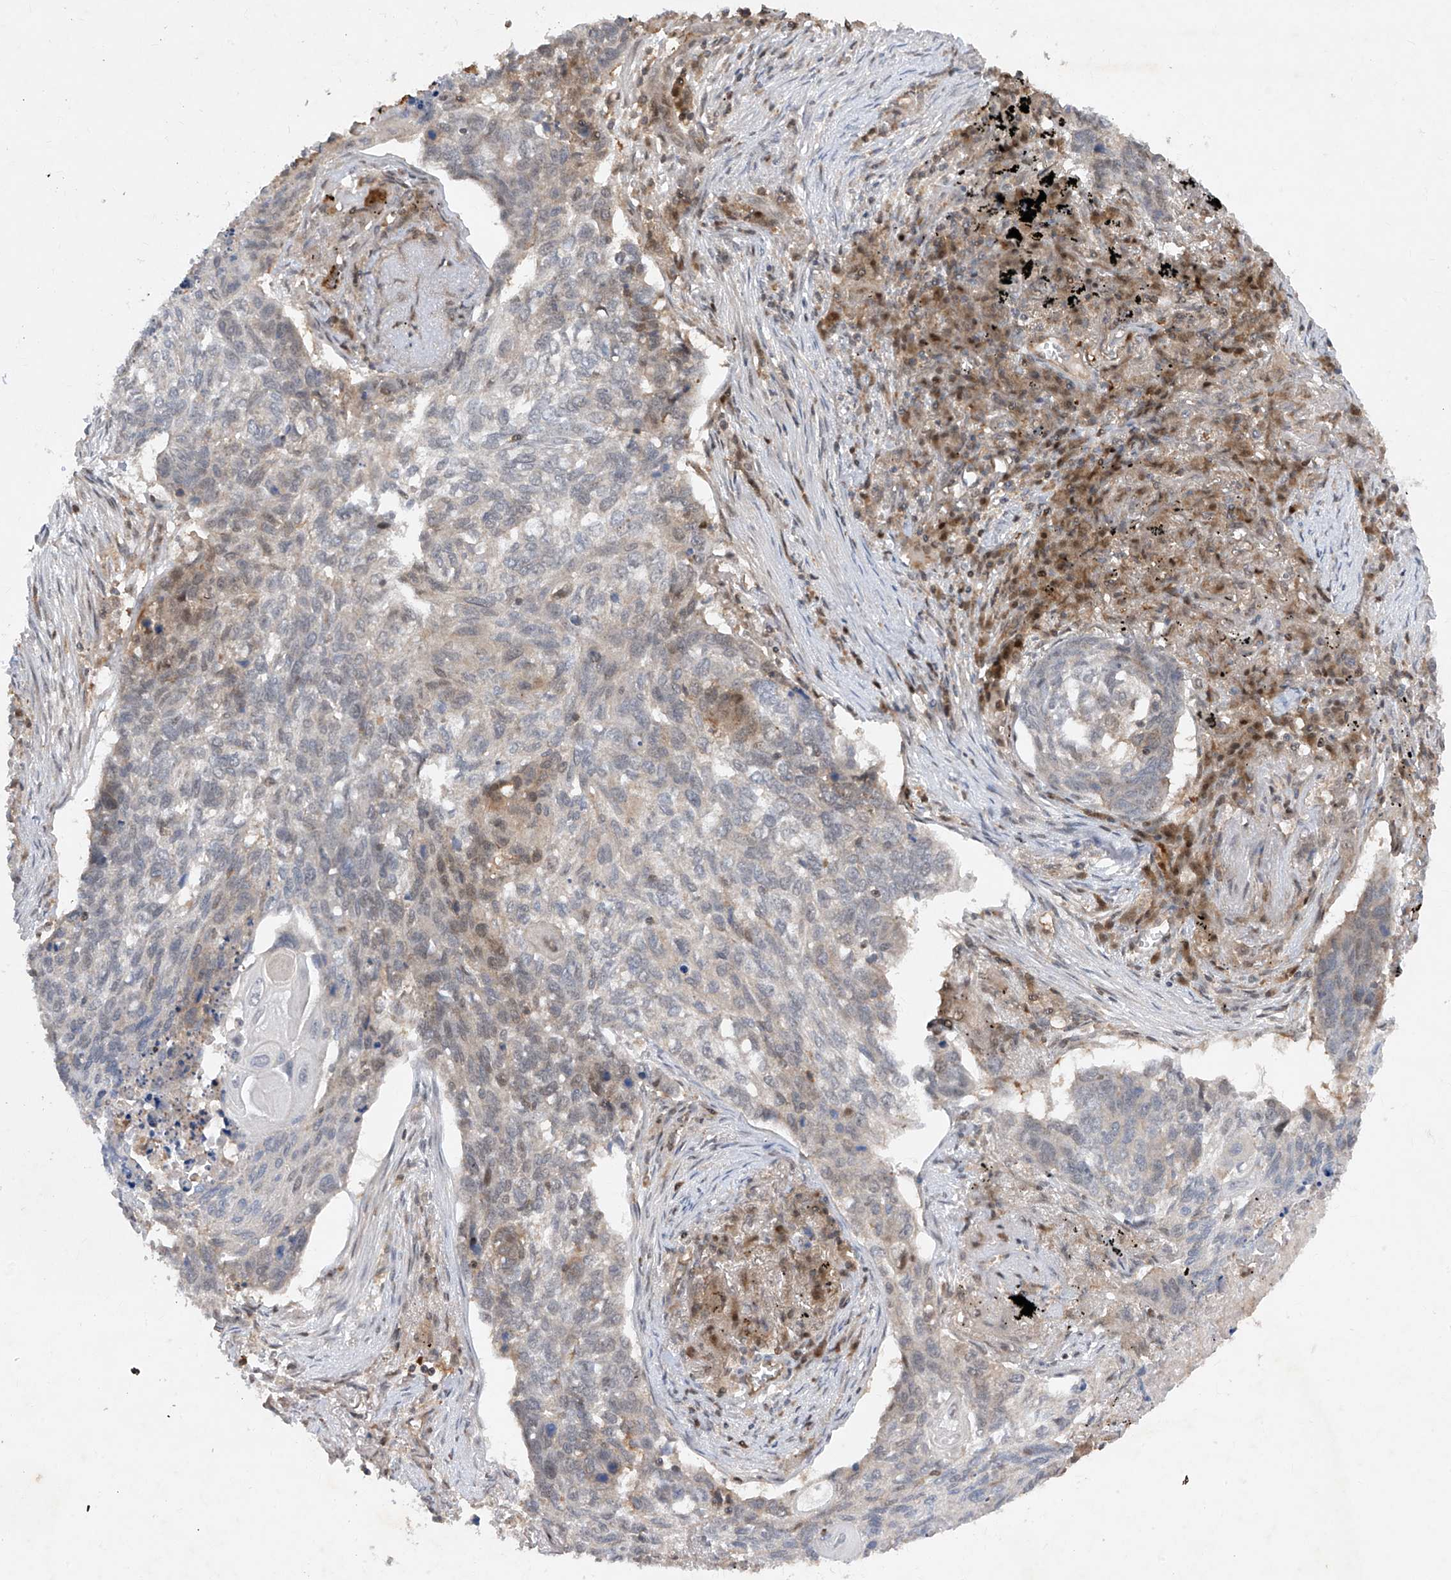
{"staining": {"intensity": "weak", "quantity": "<25%", "location": "cytoplasmic/membranous"}, "tissue": "lung cancer", "cell_type": "Tumor cells", "image_type": "cancer", "snomed": [{"axis": "morphology", "description": "Squamous cell carcinoma, NOS"}, {"axis": "topography", "description": "Lung"}], "caption": "IHC image of human lung cancer (squamous cell carcinoma) stained for a protein (brown), which demonstrates no positivity in tumor cells. (DAB (3,3'-diaminobenzidine) IHC visualized using brightfield microscopy, high magnification).", "gene": "ZNF358", "patient": {"sex": "female", "age": 63}}